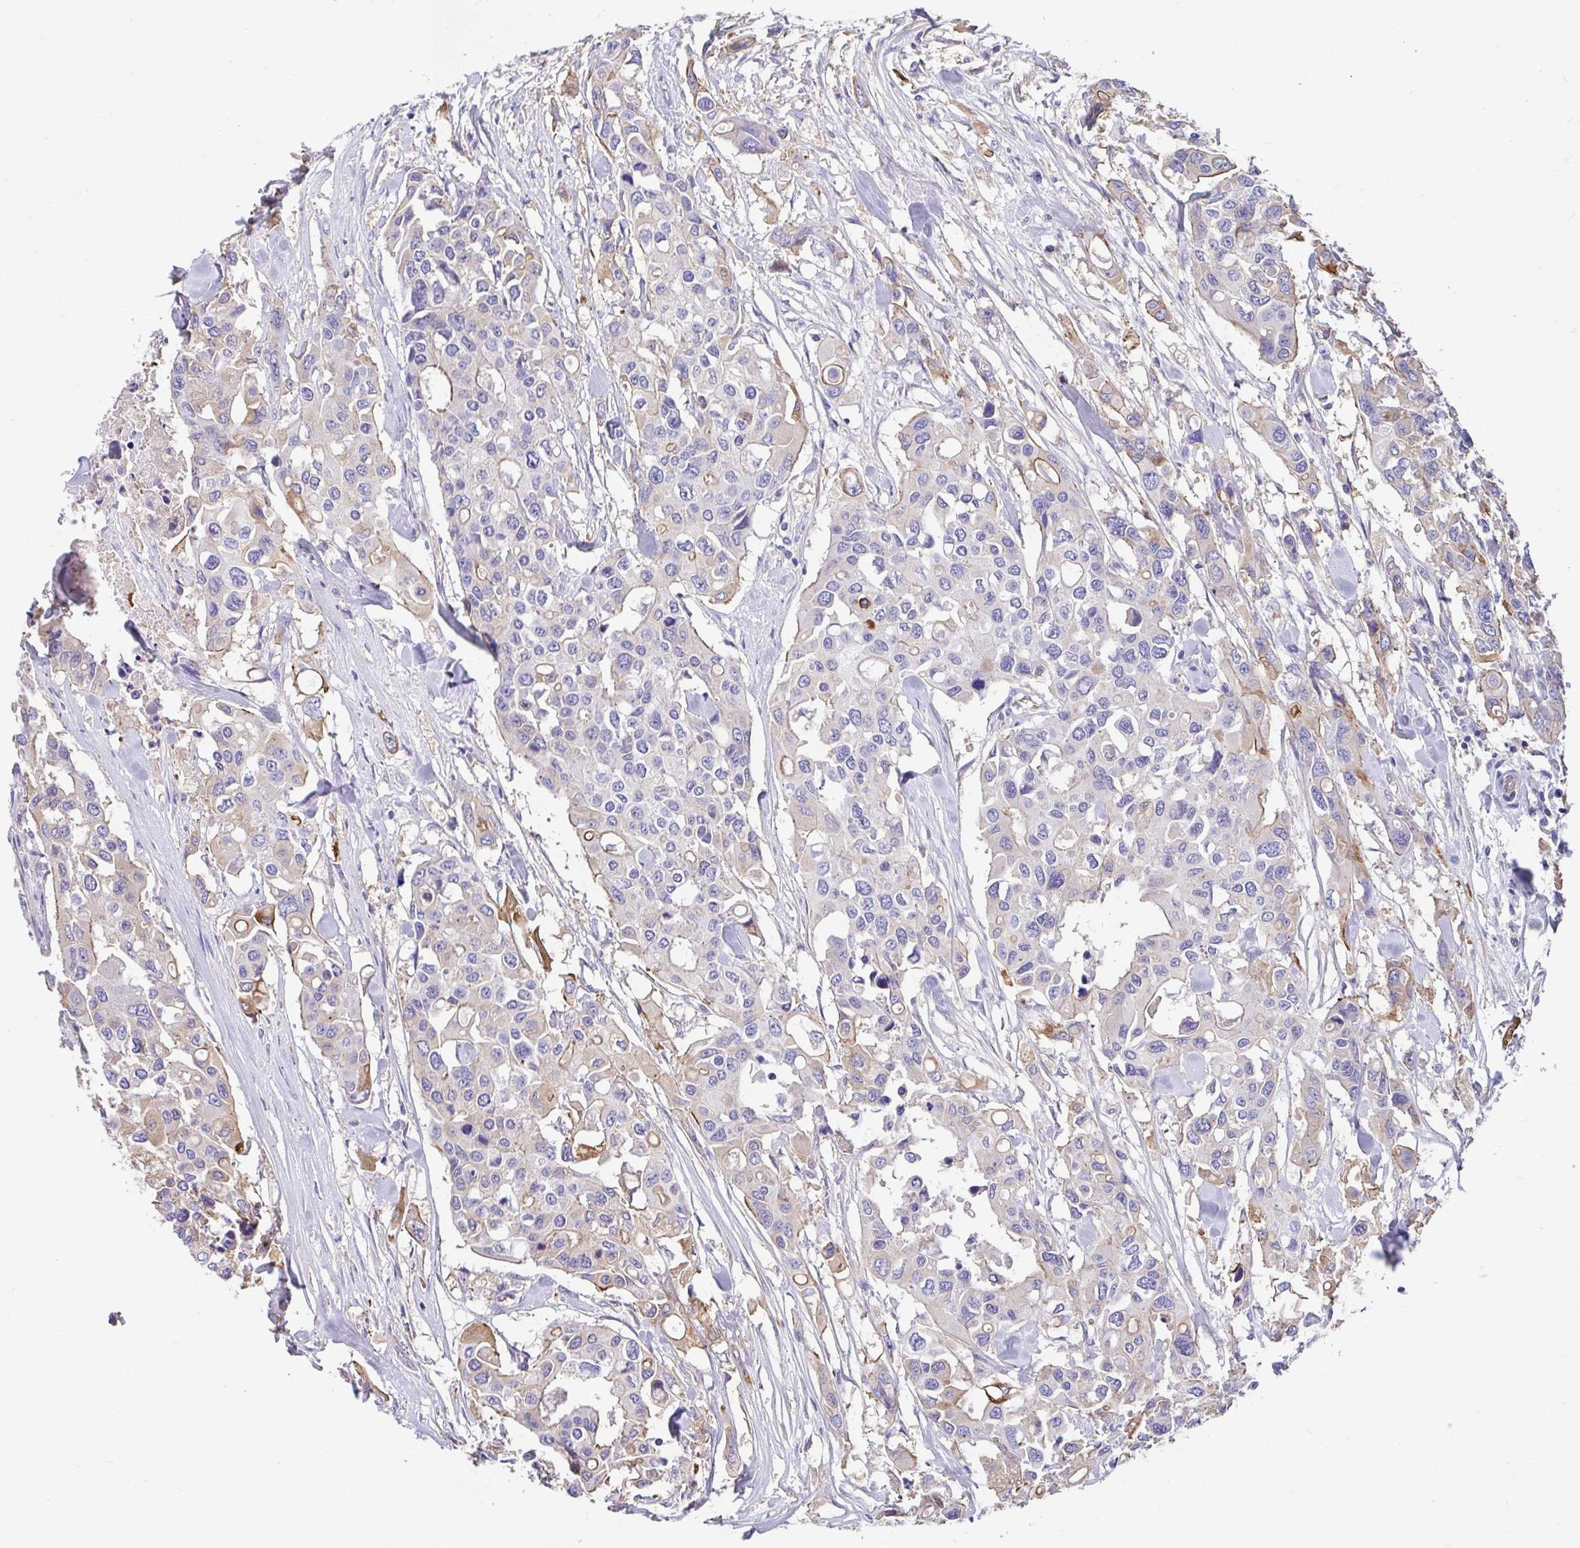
{"staining": {"intensity": "moderate", "quantity": "<25%", "location": "cytoplasmic/membranous"}, "tissue": "colorectal cancer", "cell_type": "Tumor cells", "image_type": "cancer", "snomed": [{"axis": "morphology", "description": "Adenocarcinoma, NOS"}, {"axis": "topography", "description": "Colon"}], "caption": "Immunohistochemical staining of colorectal adenocarcinoma demonstrates low levels of moderate cytoplasmic/membranous expression in about <25% of tumor cells.", "gene": "ZNF813", "patient": {"sex": "male", "age": 77}}